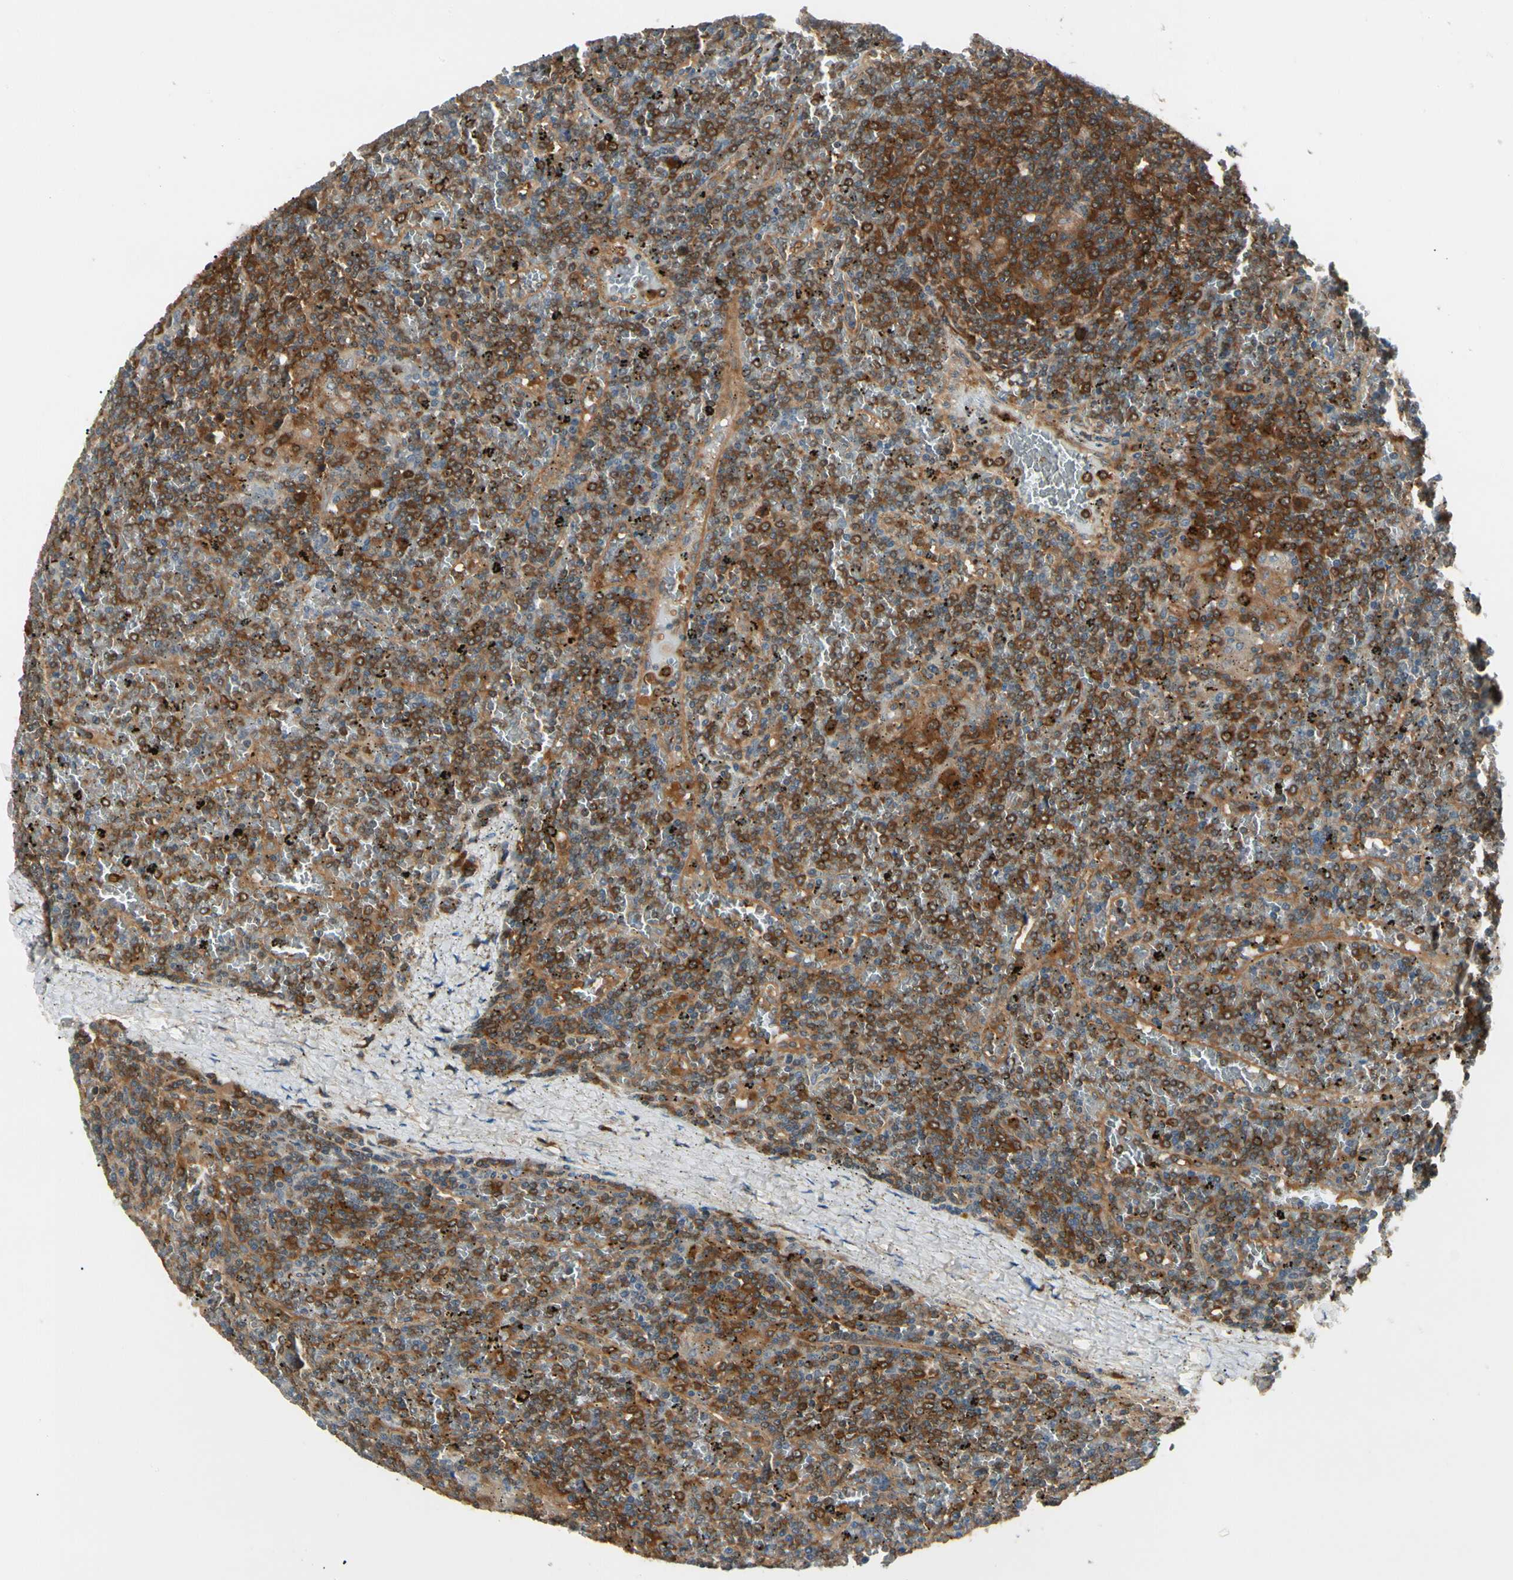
{"staining": {"intensity": "strong", "quantity": ">75%", "location": "cytoplasmic/membranous"}, "tissue": "lymphoma", "cell_type": "Tumor cells", "image_type": "cancer", "snomed": [{"axis": "morphology", "description": "Malignant lymphoma, non-Hodgkin's type, Low grade"}, {"axis": "topography", "description": "Spleen"}], "caption": "A high-resolution photomicrograph shows IHC staining of low-grade malignant lymphoma, non-Hodgkin's type, which shows strong cytoplasmic/membranous staining in approximately >75% of tumor cells.", "gene": "NME1-NME2", "patient": {"sex": "female", "age": 19}}